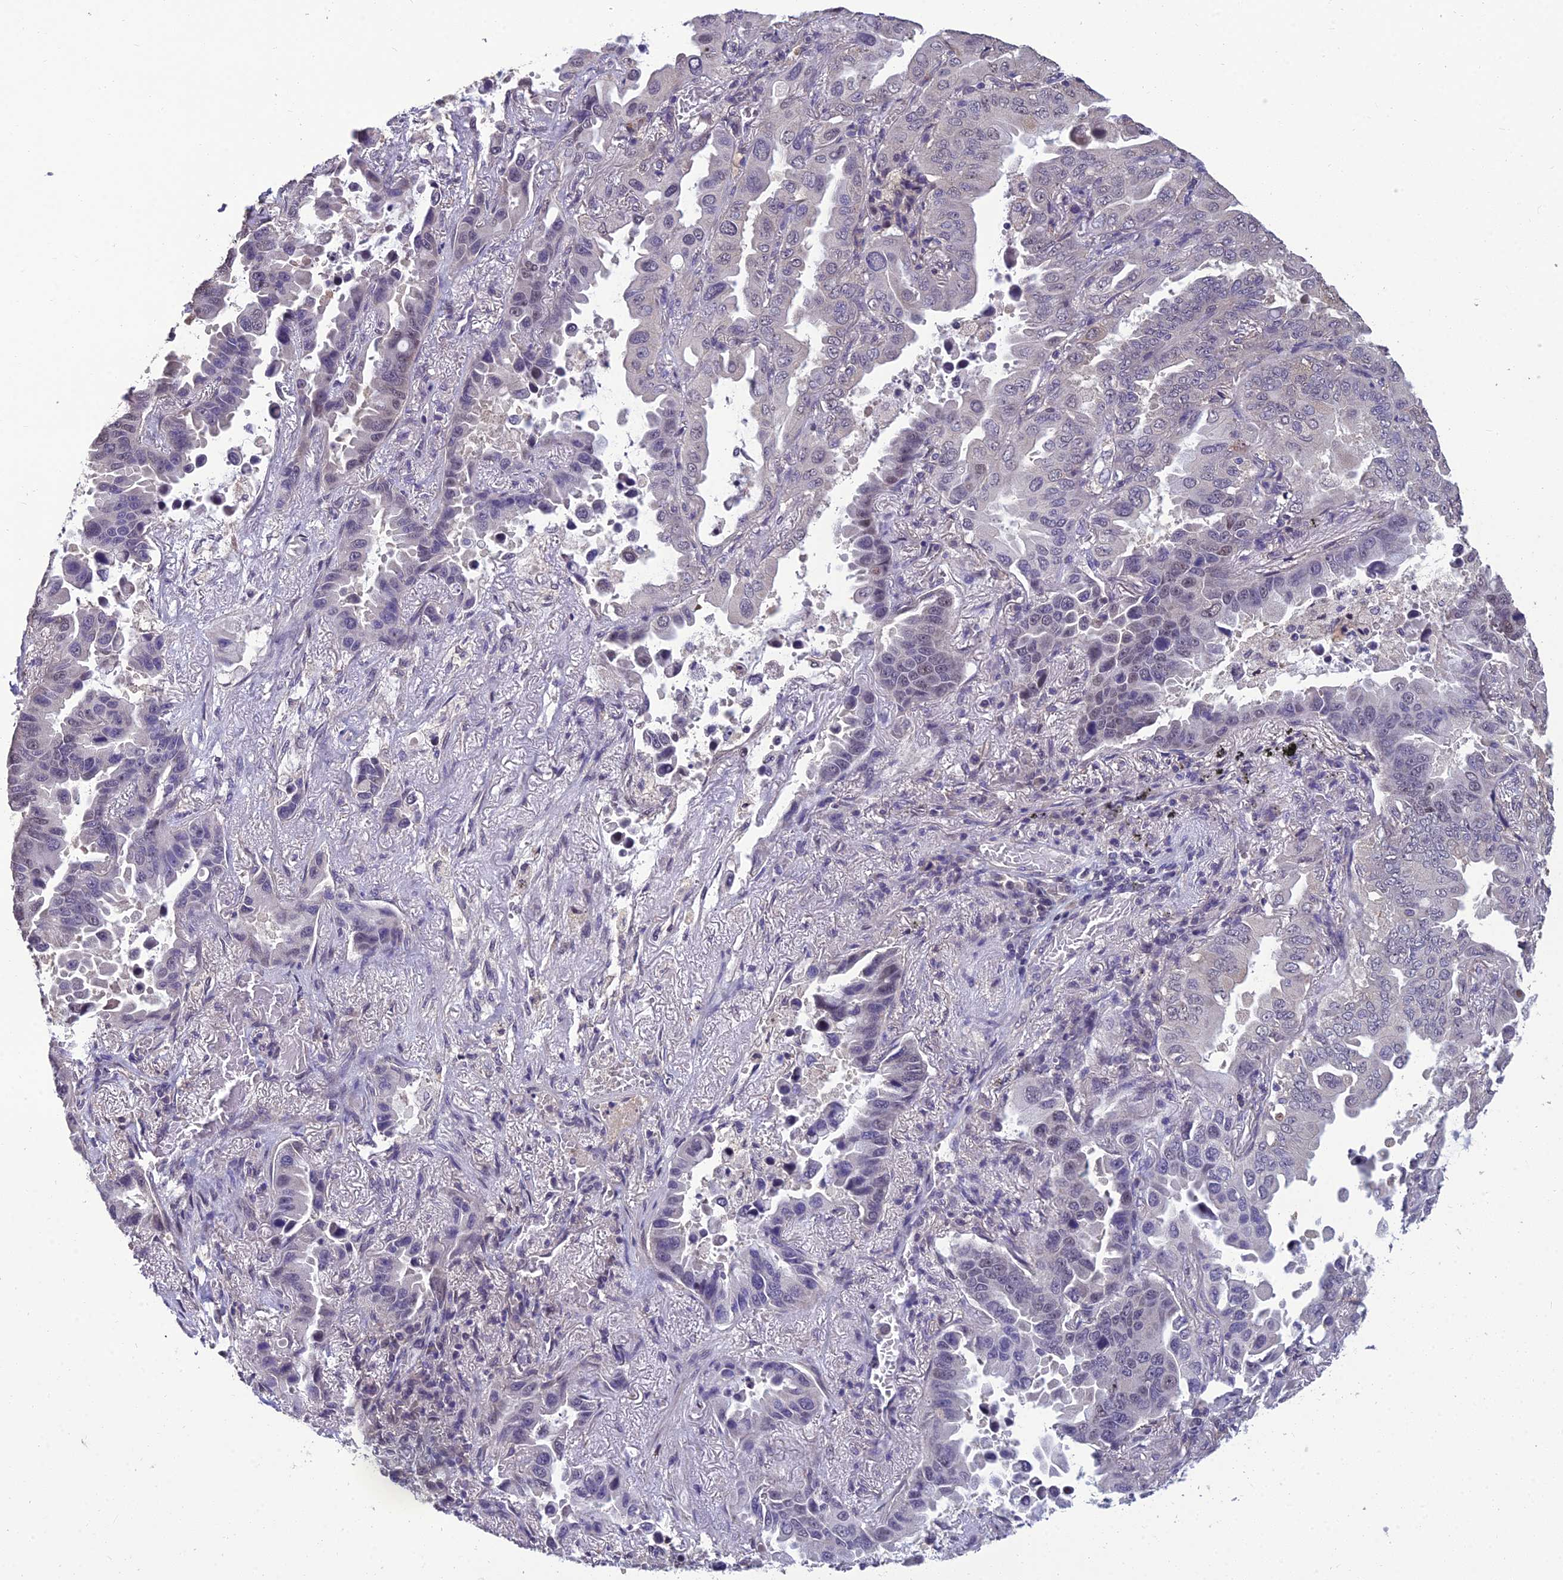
{"staining": {"intensity": "negative", "quantity": "none", "location": "none"}, "tissue": "lung cancer", "cell_type": "Tumor cells", "image_type": "cancer", "snomed": [{"axis": "morphology", "description": "Adenocarcinoma, NOS"}, {"axis": "topography", "description": "Lung"}], "caption": "The photomicrograph shows no significant expression in tumor cells of lung cancer (adenocarcinoma). The staining was performed using DAB (3,3'-diaminobenzidine) to visualize the protein expression in brown, while the nuclei were stained in blue with hematoxylin (Magnification: 20x).", "gene": "GRWD1", "patient": {"sex": "male", "age": 64}}